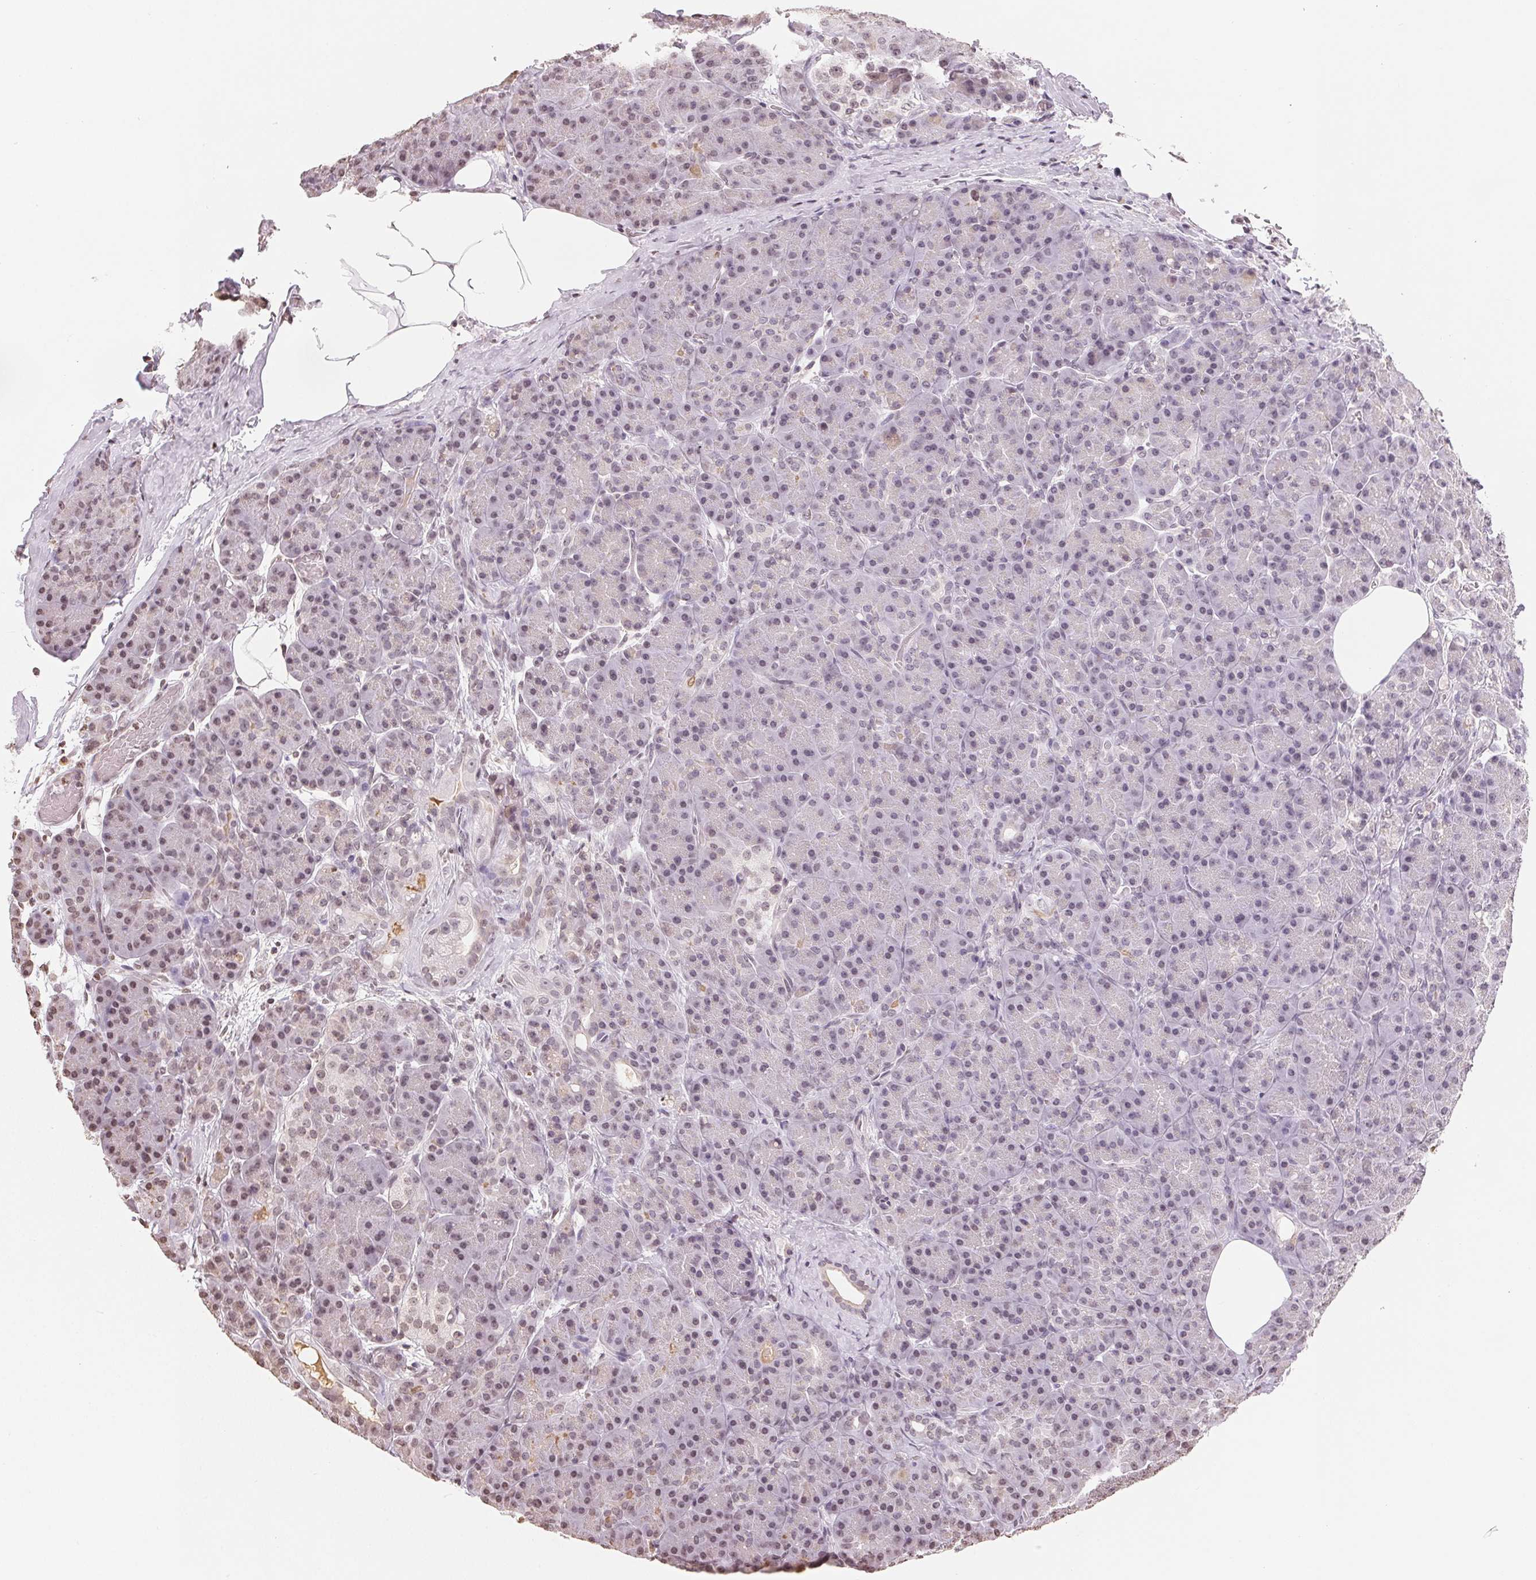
{"staining": {"intensity": "weak", "quantity": "<25%", "location": "nuclear"}, "tissue": "pancreas", "cell_type": "Exocrine glandular cells", "image_type": "normal", "snomed": [{"axis": "morphology", "description": "Normal tissue, NOS"}, {"axis": "topography", "description": "Pancreas"}], "caption": "Immunohistochemistry image of unremarkable pancreas stained for a protein (brown), which reveals no positivity in exocrine glandular cells. (Brightfield microscopy of DAB (3,3'-diaminobenzidine) immunohistochemistry at high magnification).", "gene": "TBP", "patient": {"sex": "male", "age": 57}}